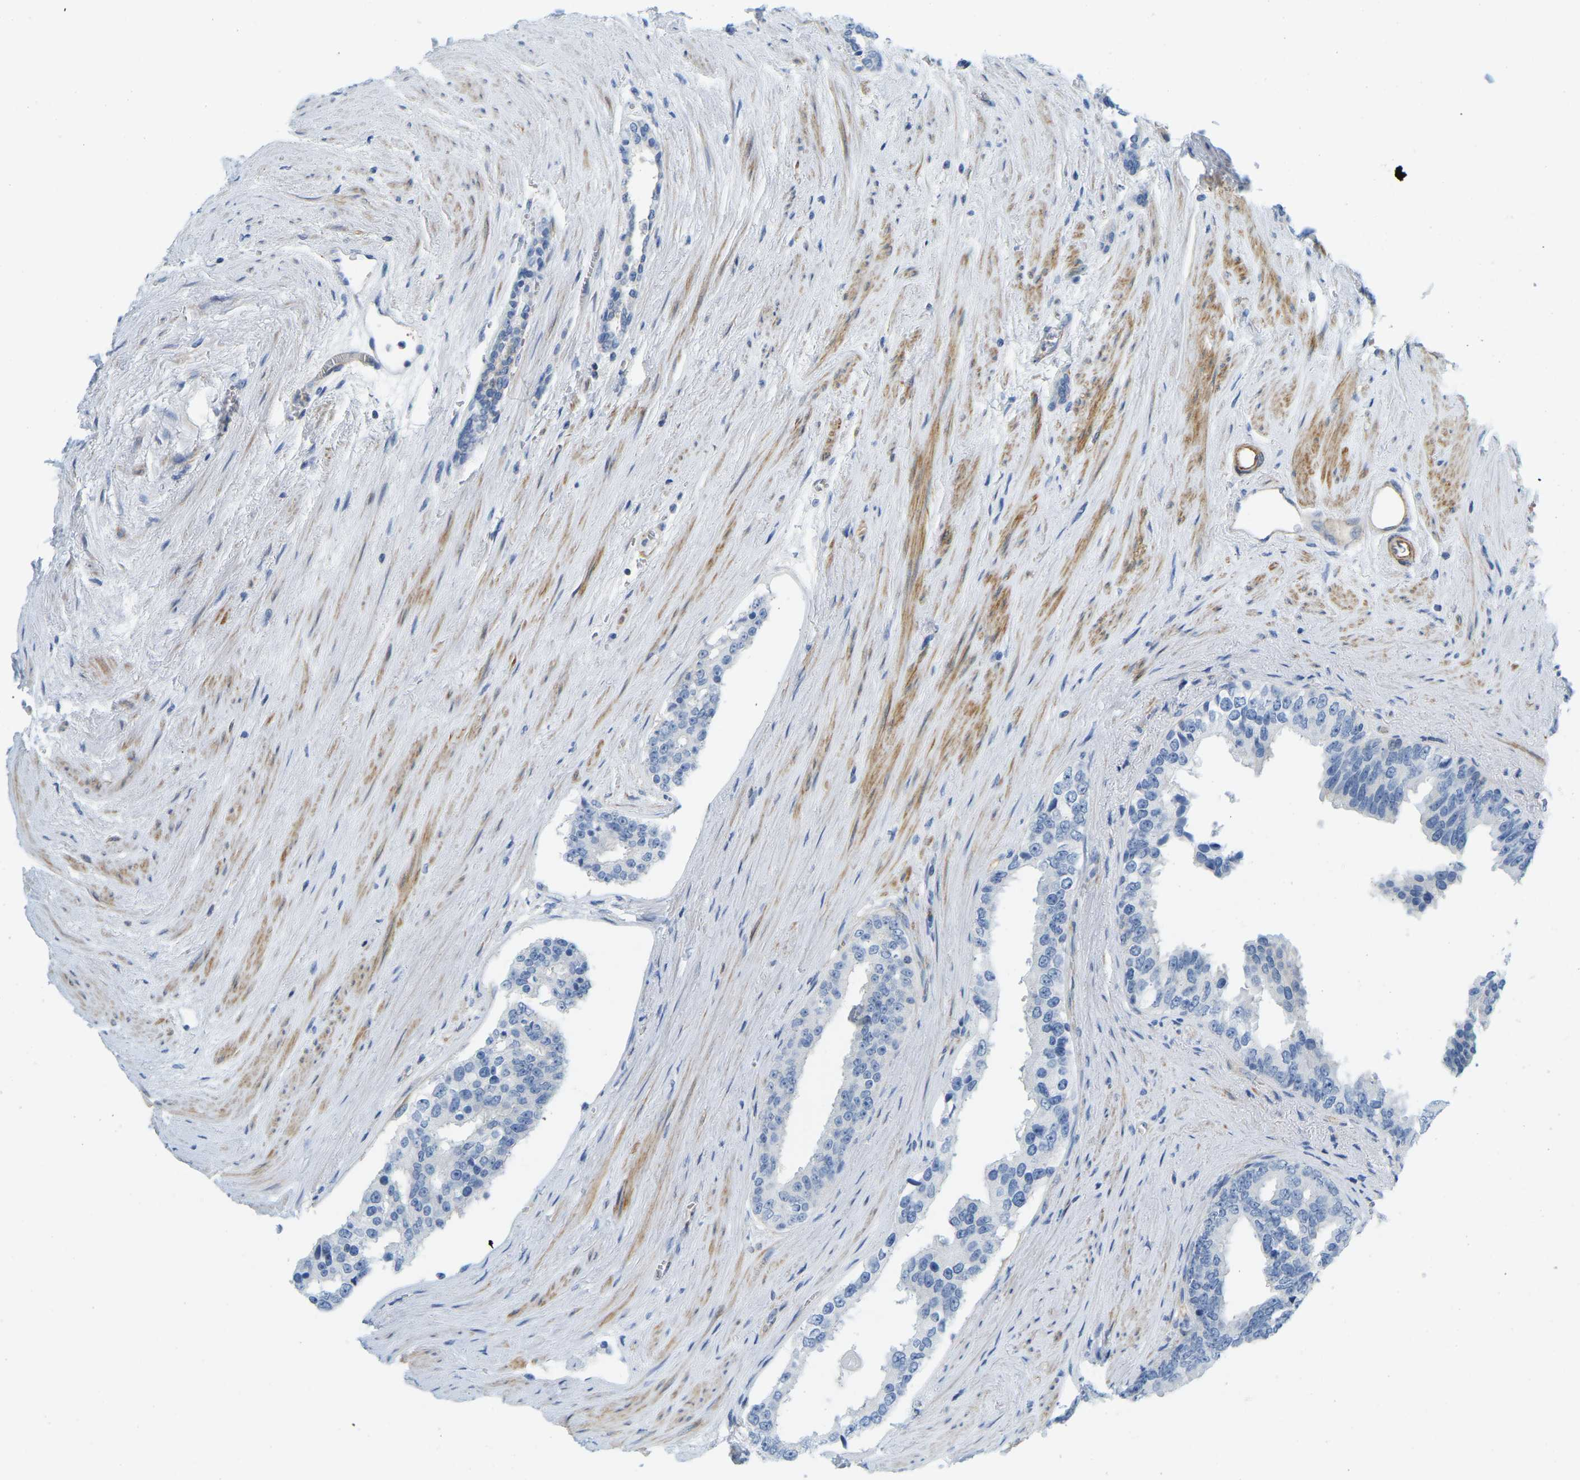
{"staining": {"intensity": "negative", "quantity": "none", "location": "none"}, "tissue": "prostate cancer", "cell_type": "Tumor cells", "image_type": "cancer", "snomed": [{"axis": "morphology", "description": "Adenocarcinoma, High grade"}, {"axis": "topography", "description": "Prostate"}], "caption": "Immunohistochemical staining of human adenocarcinoma (high-grade) (prostate) demonstrates no significant staining in tumor cells.", "gene": "MYL3", "patient": {"sex": "male", "age": 71}}